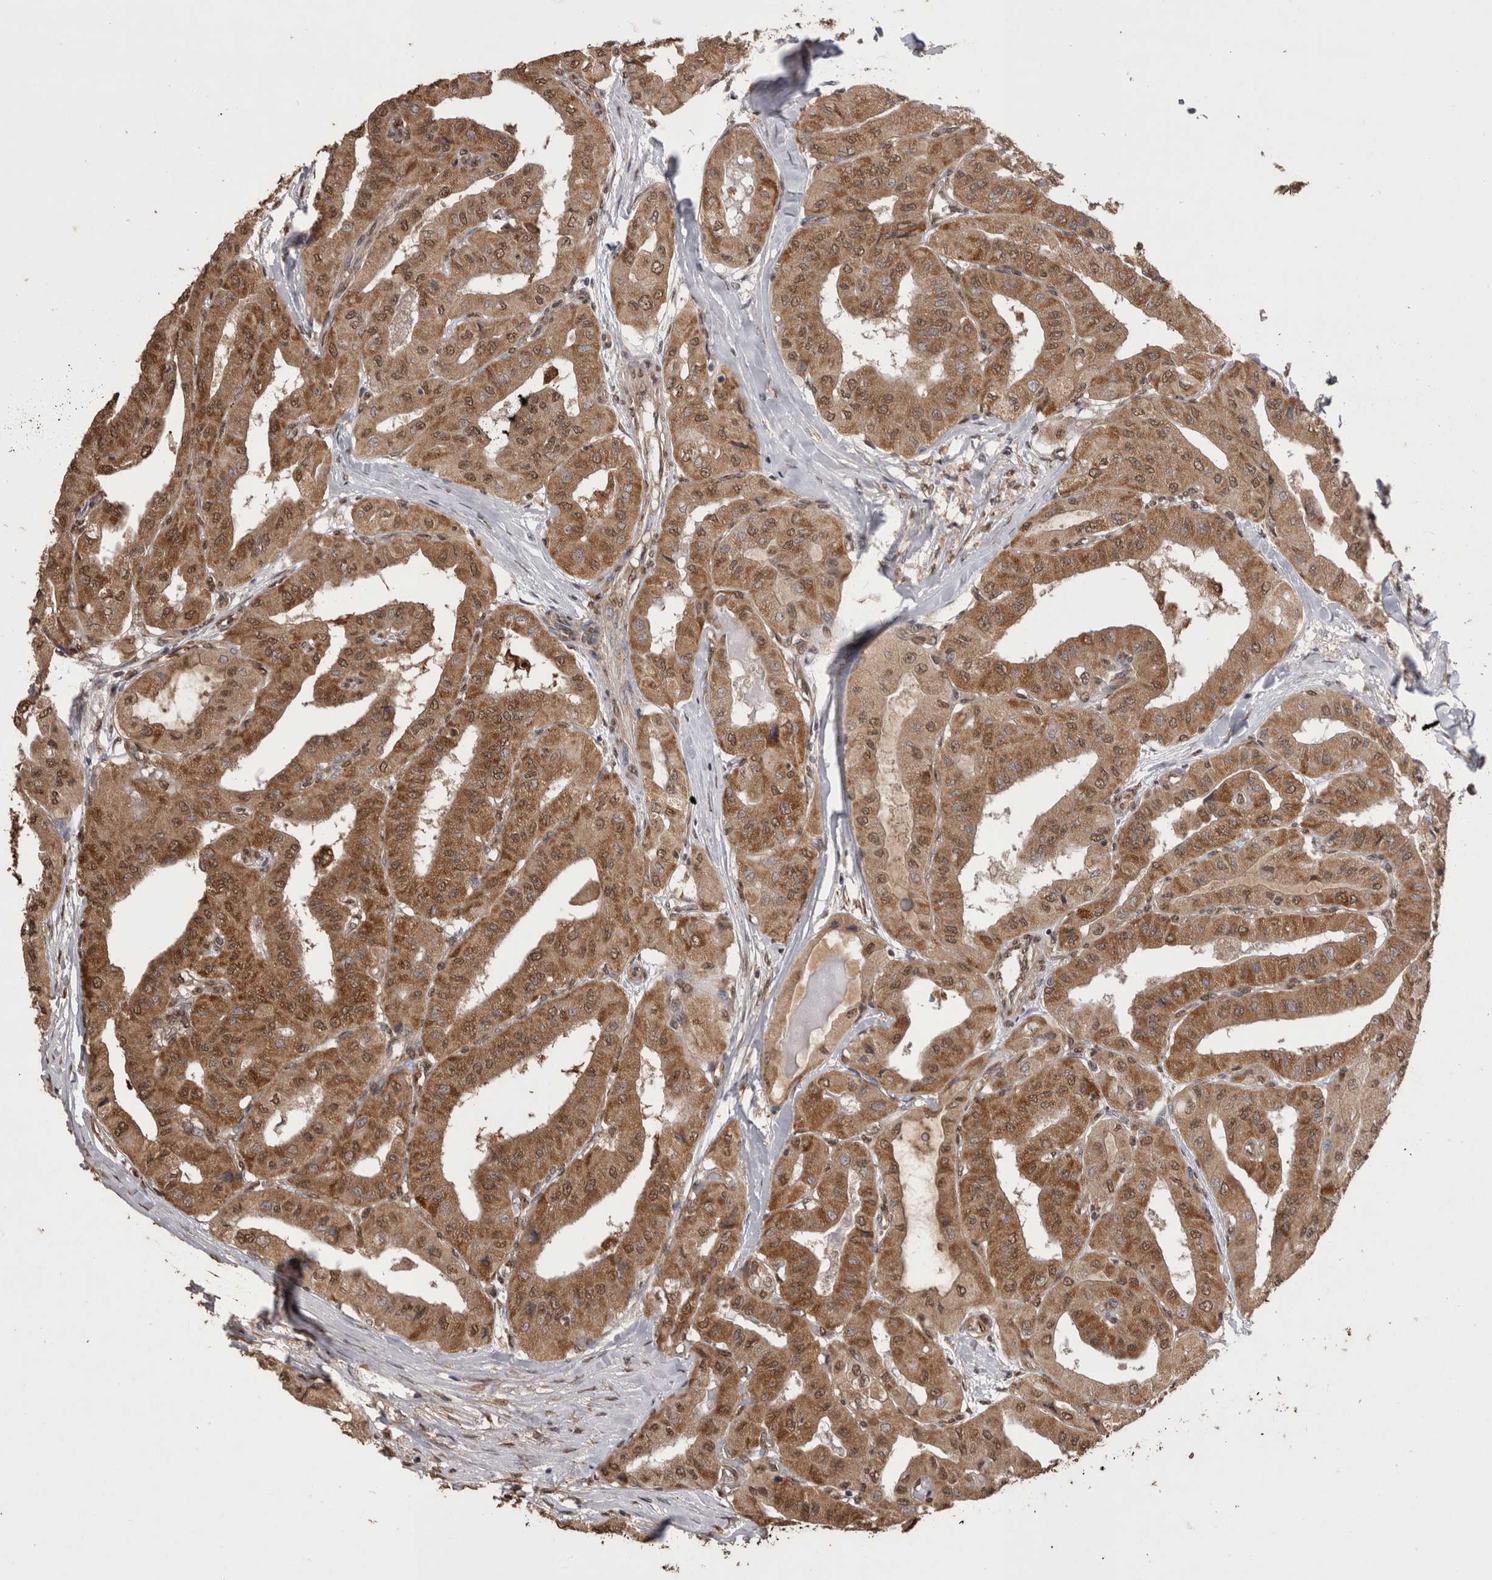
{"staining": {"intensity": "moderate", "quantity": ">75%", "location": "cytoplasmic/membranous,nuclear"}, "tissue": "thyroid cancer", "cell_type": "Tumor cells", "image_type": "cancer", "snomed": [{"axis": "morphology", "description": "Papillary adenocarcinoma, NOS"}, {"axis": "topography", "description": "Thyroid gland"}], "caption": "A high-resolution image shows immunohistochemistry (IHC) staining of thyroid cancer, which displays moderate cytoplasmic/membranous and nuclear positivity in approximately >75% of tumor cells. The protein of interest is stained brown, and the nuclei are stained in blue (DAB (3,3'-diaminobenzidine) IHC with brightfield microscopy, high magnification).", "gene": "GRK5", "patient": {"sex": "female", "age": 59}}